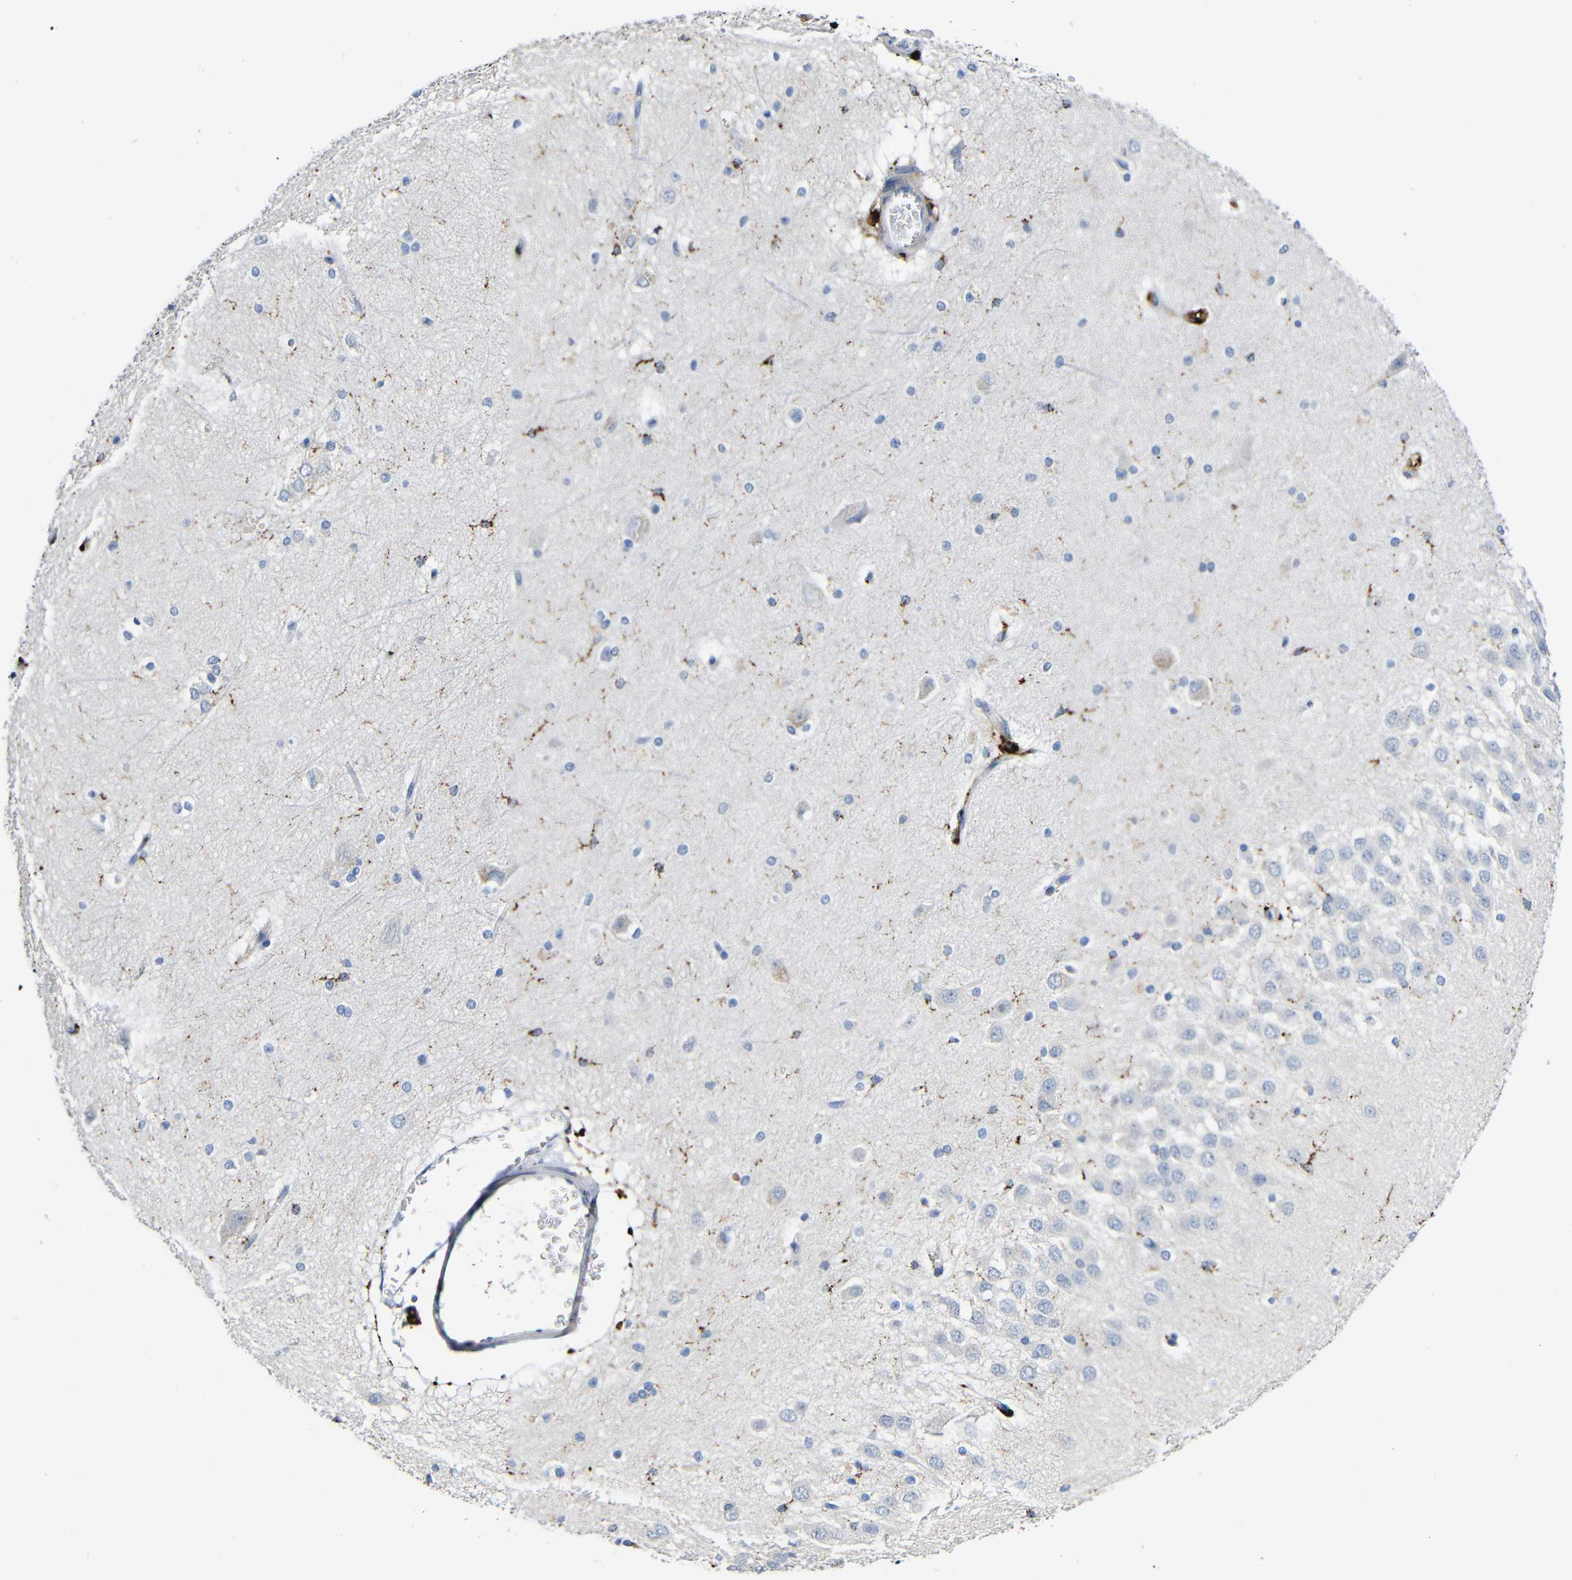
{"staining": {"intensity": "moderate", "quantity": "<25%", "location": "cytoplasmic/membranous"}, "tissue": "hippocampus", "cell_type": "Glial cells", "image_type": "normal", "snomed": [{"axis": "morphology", "description": "Normal tissue, NOS"}, {"axis": "topography", "description": "Hippocampus"}], "caption": "Hippocampus stained with IHC demonstrates moderate cytoplasmic/membranous expression in approximately <25% of glial cells. Using DAB (3,3'-diaminobenzidine) (brown) and hematoxylin (blue) stains, captured at high magnification using brightfield microscopy.", "gene": "HLA", "patient": {"sex": "female", "age": 19}}